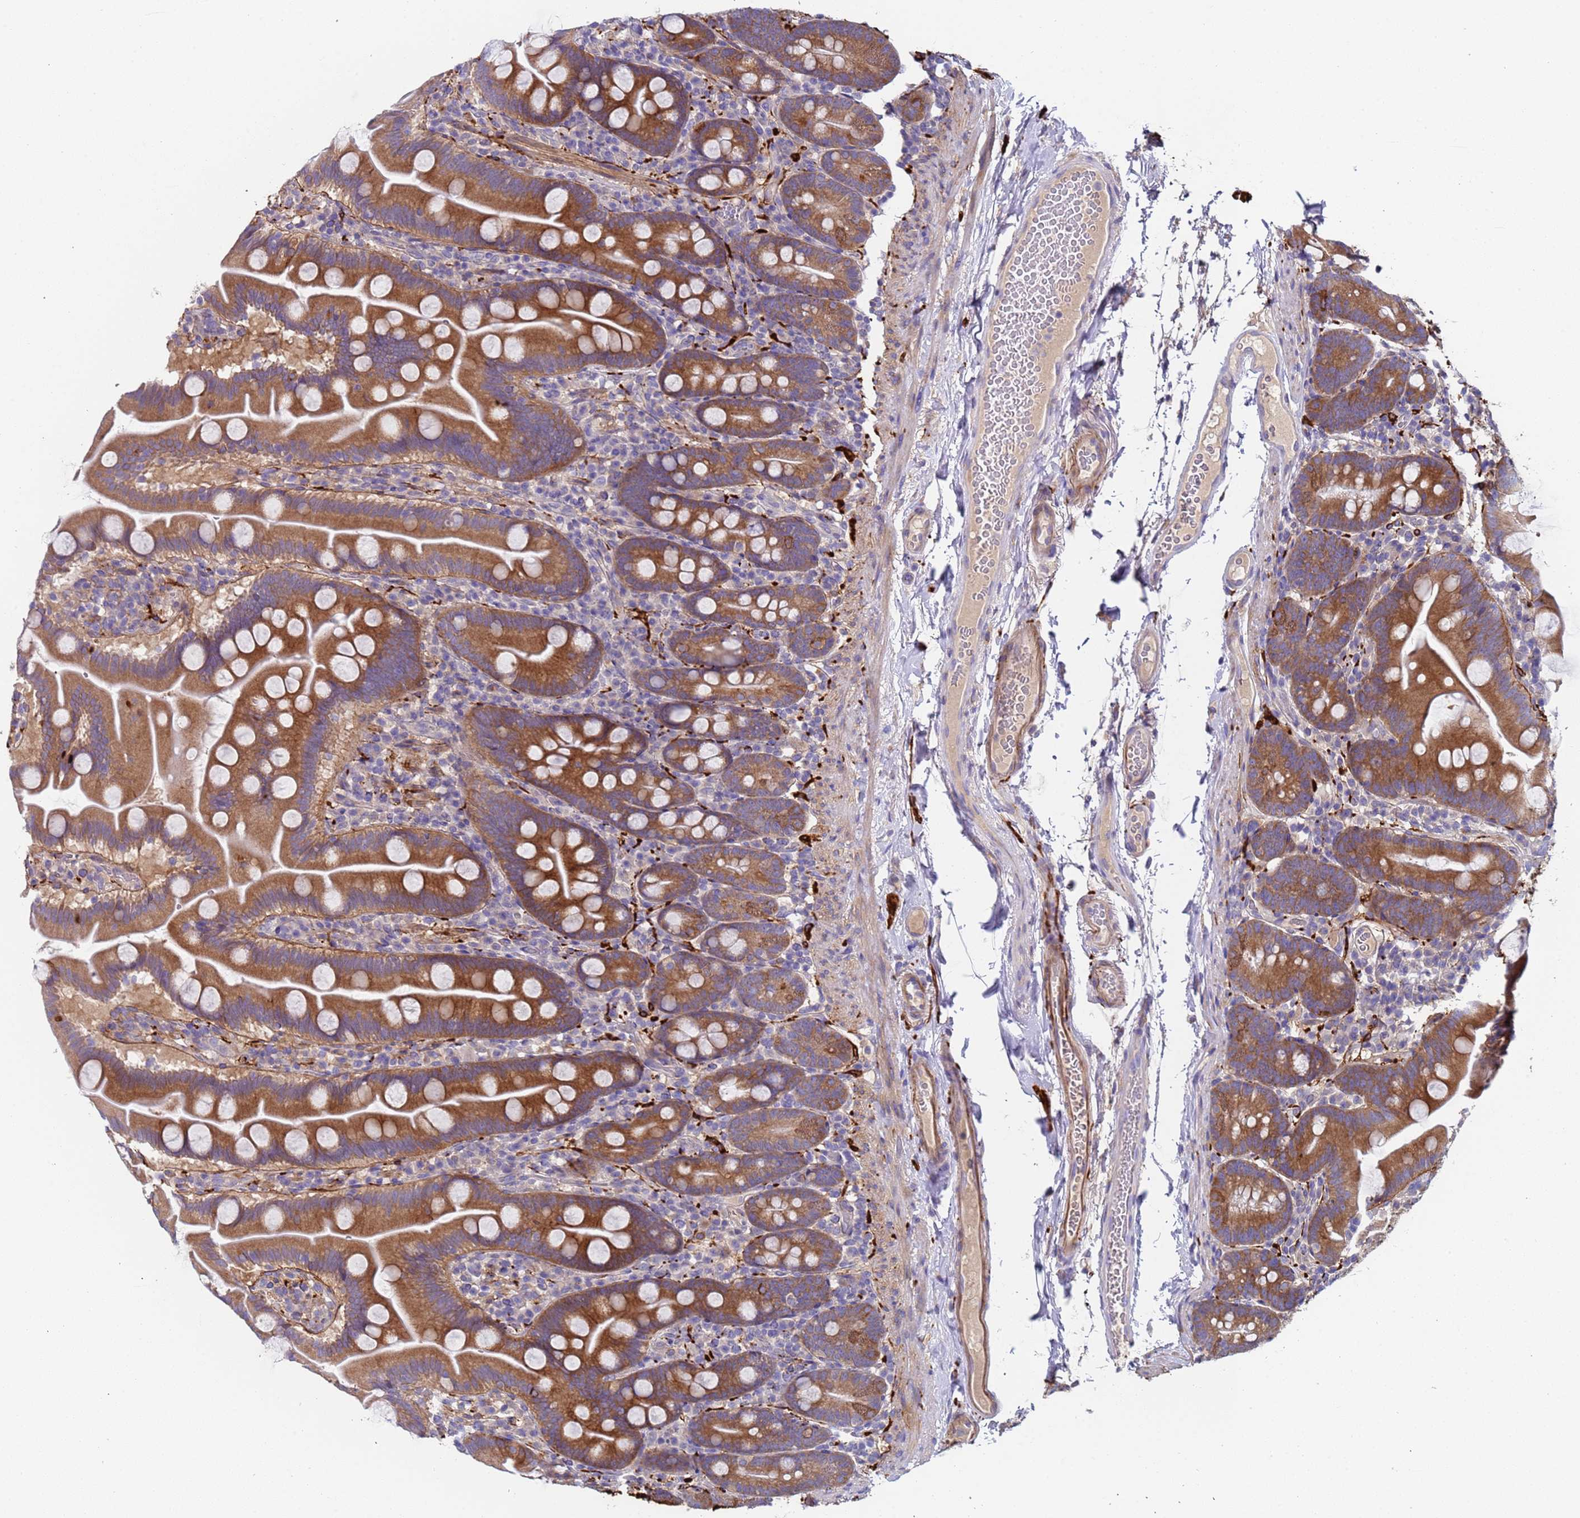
{"staining": {"intensity": "strong", "quantity": ">75%", "location": "cytoplasmic/membranous"}, "tissue": "small intestine", "cell_type": "Glandular cells", "image_type": "normal", "snomed": [{"axis": "morphology", "description": "Normal tissue, NOS"}, {"axis": "topography", "description": "Small intestine"}], "caption": "A micrograph of human small intestine stained for a protein reveals strong cytoplasmic/membranous brown staining in glandular cells.", "gene": "PAQR7", "patient": {"sex": "female", "age": 68}}